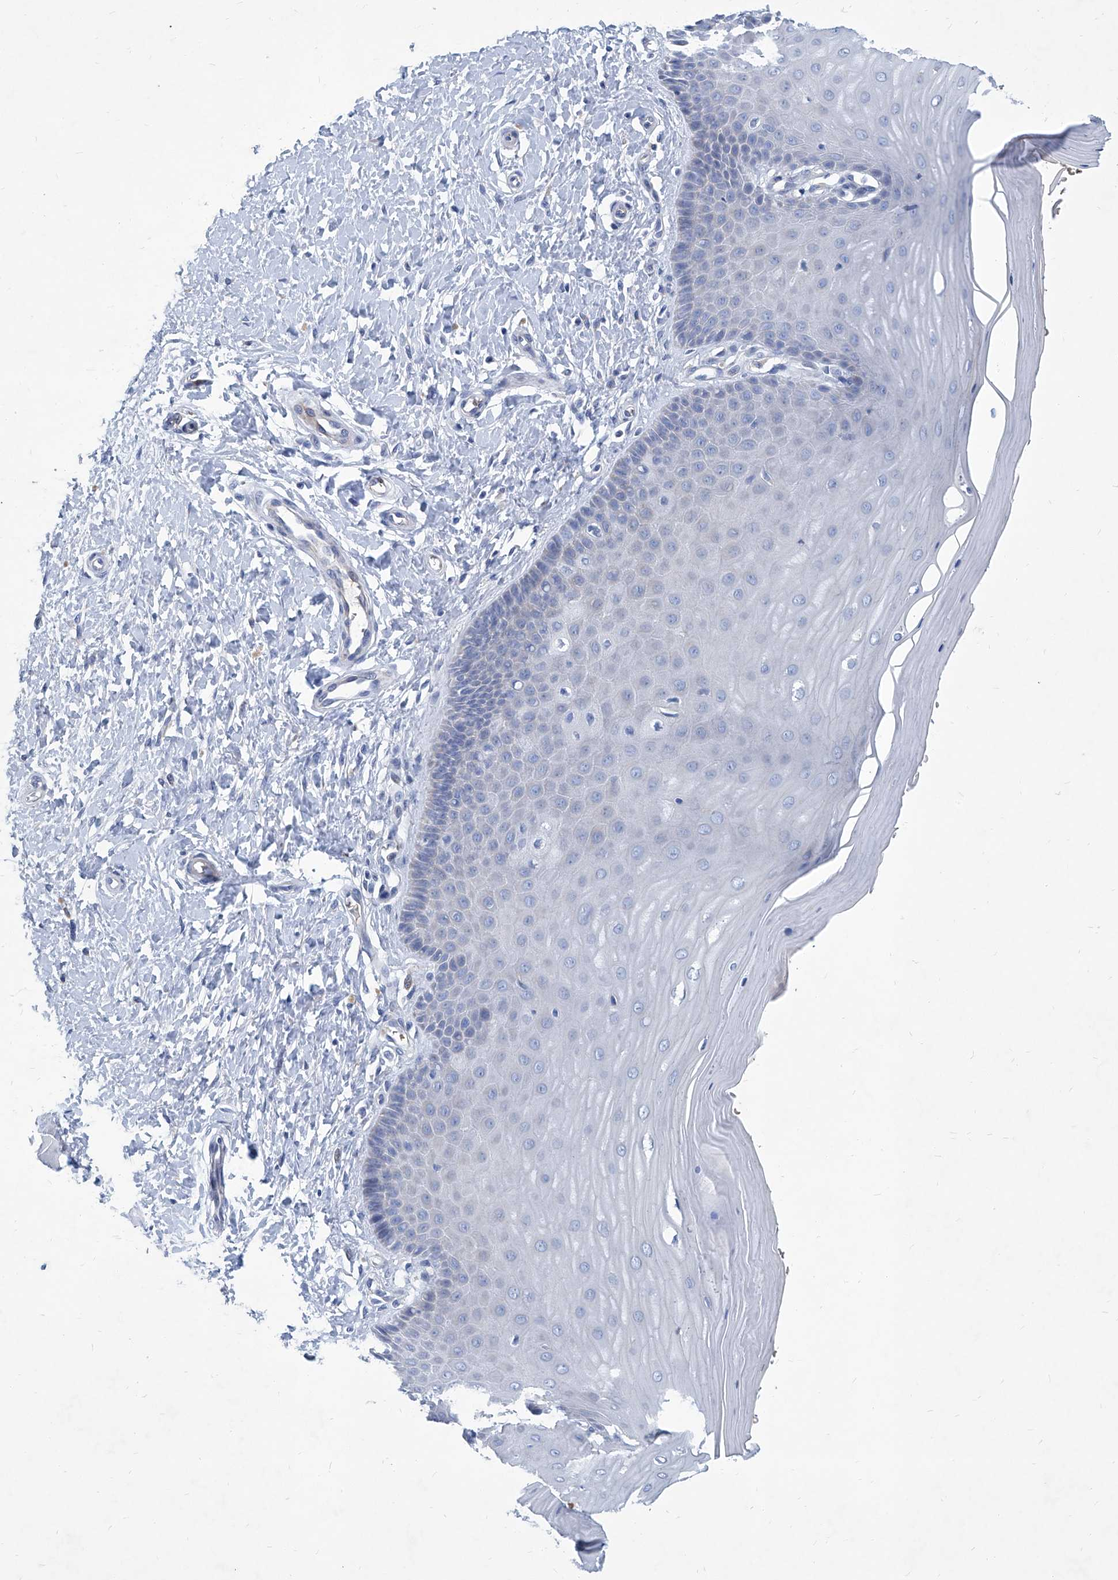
{"staining": {"intensity": "negative", "quantity": "none", "location": "none"}, "tissue": "cervix", "cell_type": "Glandular cells", "image_type": "normal", "snomed": [{"axis": "morphology", "description": "Normal tissue, NOS"}, {"axis": "topography", "description": "Cervix"}], "caption": "Immunohistochemistry (IHC) of benign human cervix reveals no staining in glandular cells. (DAB immunohistochemistry visualized using brightfield microscopy, high magnification).", "gene": "FPR2", "patient": {"sex": "female", "age": 55}}